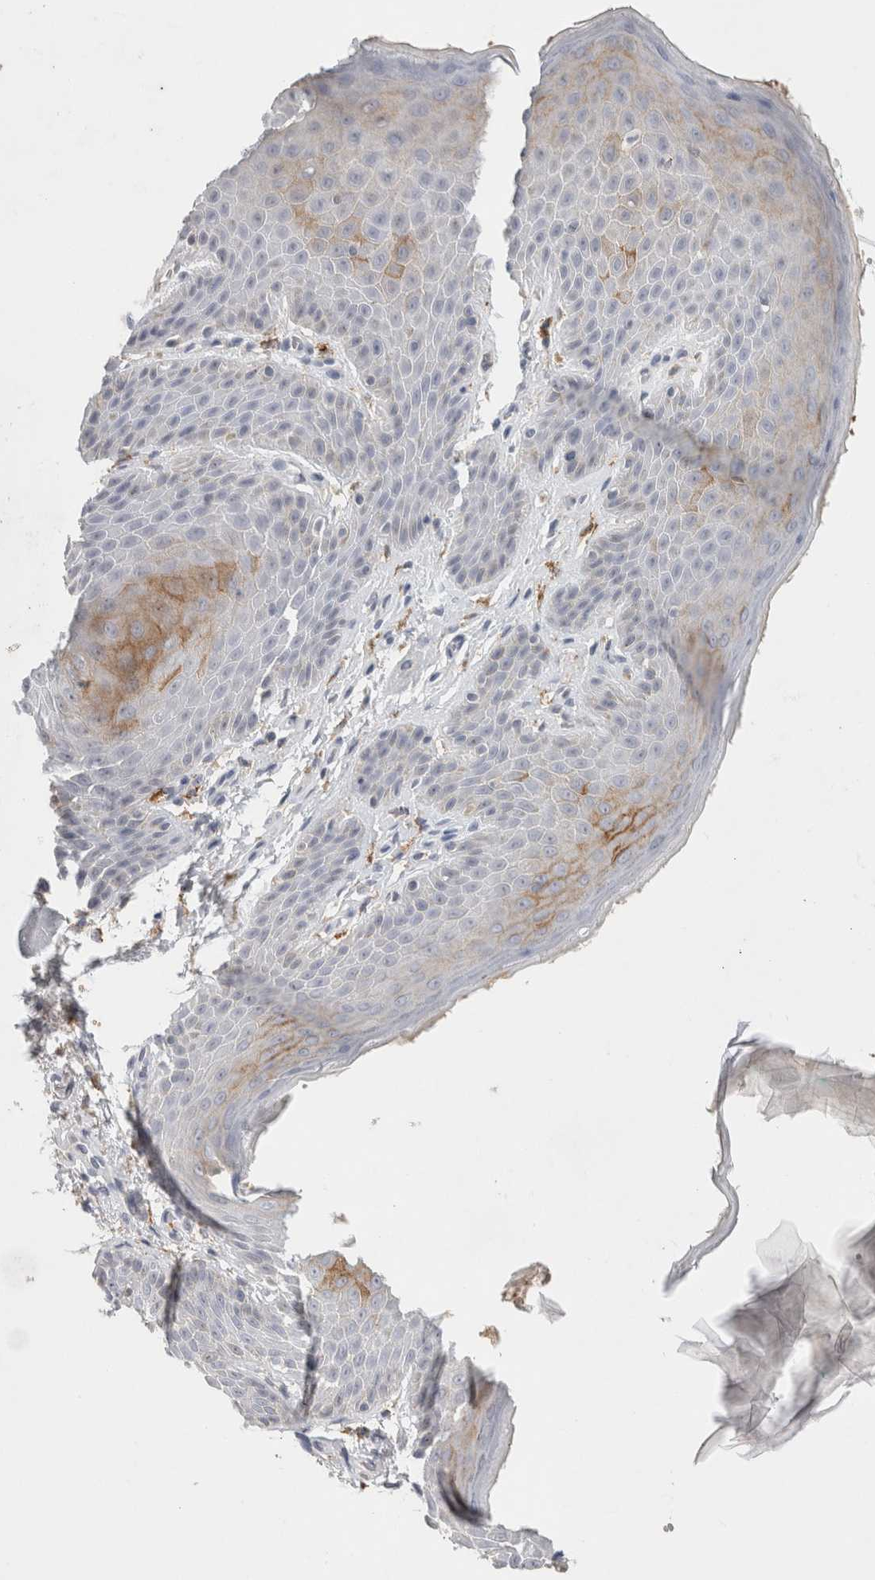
{"staining": {"intensity": "moderate", "quantity": "<25%", "location": "cytoplasmic/membranous"}, "tissue": "skin", "cell_type": "Epidermal cells", "image_type": "normal", "snomed": [{"axis": "morphology", "description": "Normal tissue, NOS"}, {"axis": "topography", "description": "Anal"}], "caption": "Immunohistochemical staining of unremarkable human skin shows low levels of moderate cytoplasmic/membranous expression in about <25% of epidermal cells. Using DAB (3,3'-diaminobenzidine) (brown) and hematoxylin (blue) stains, captured at high magnification using brightfield microscopy.", "gene": "CD36", "patient": {"sex": "male", "age": 74}}